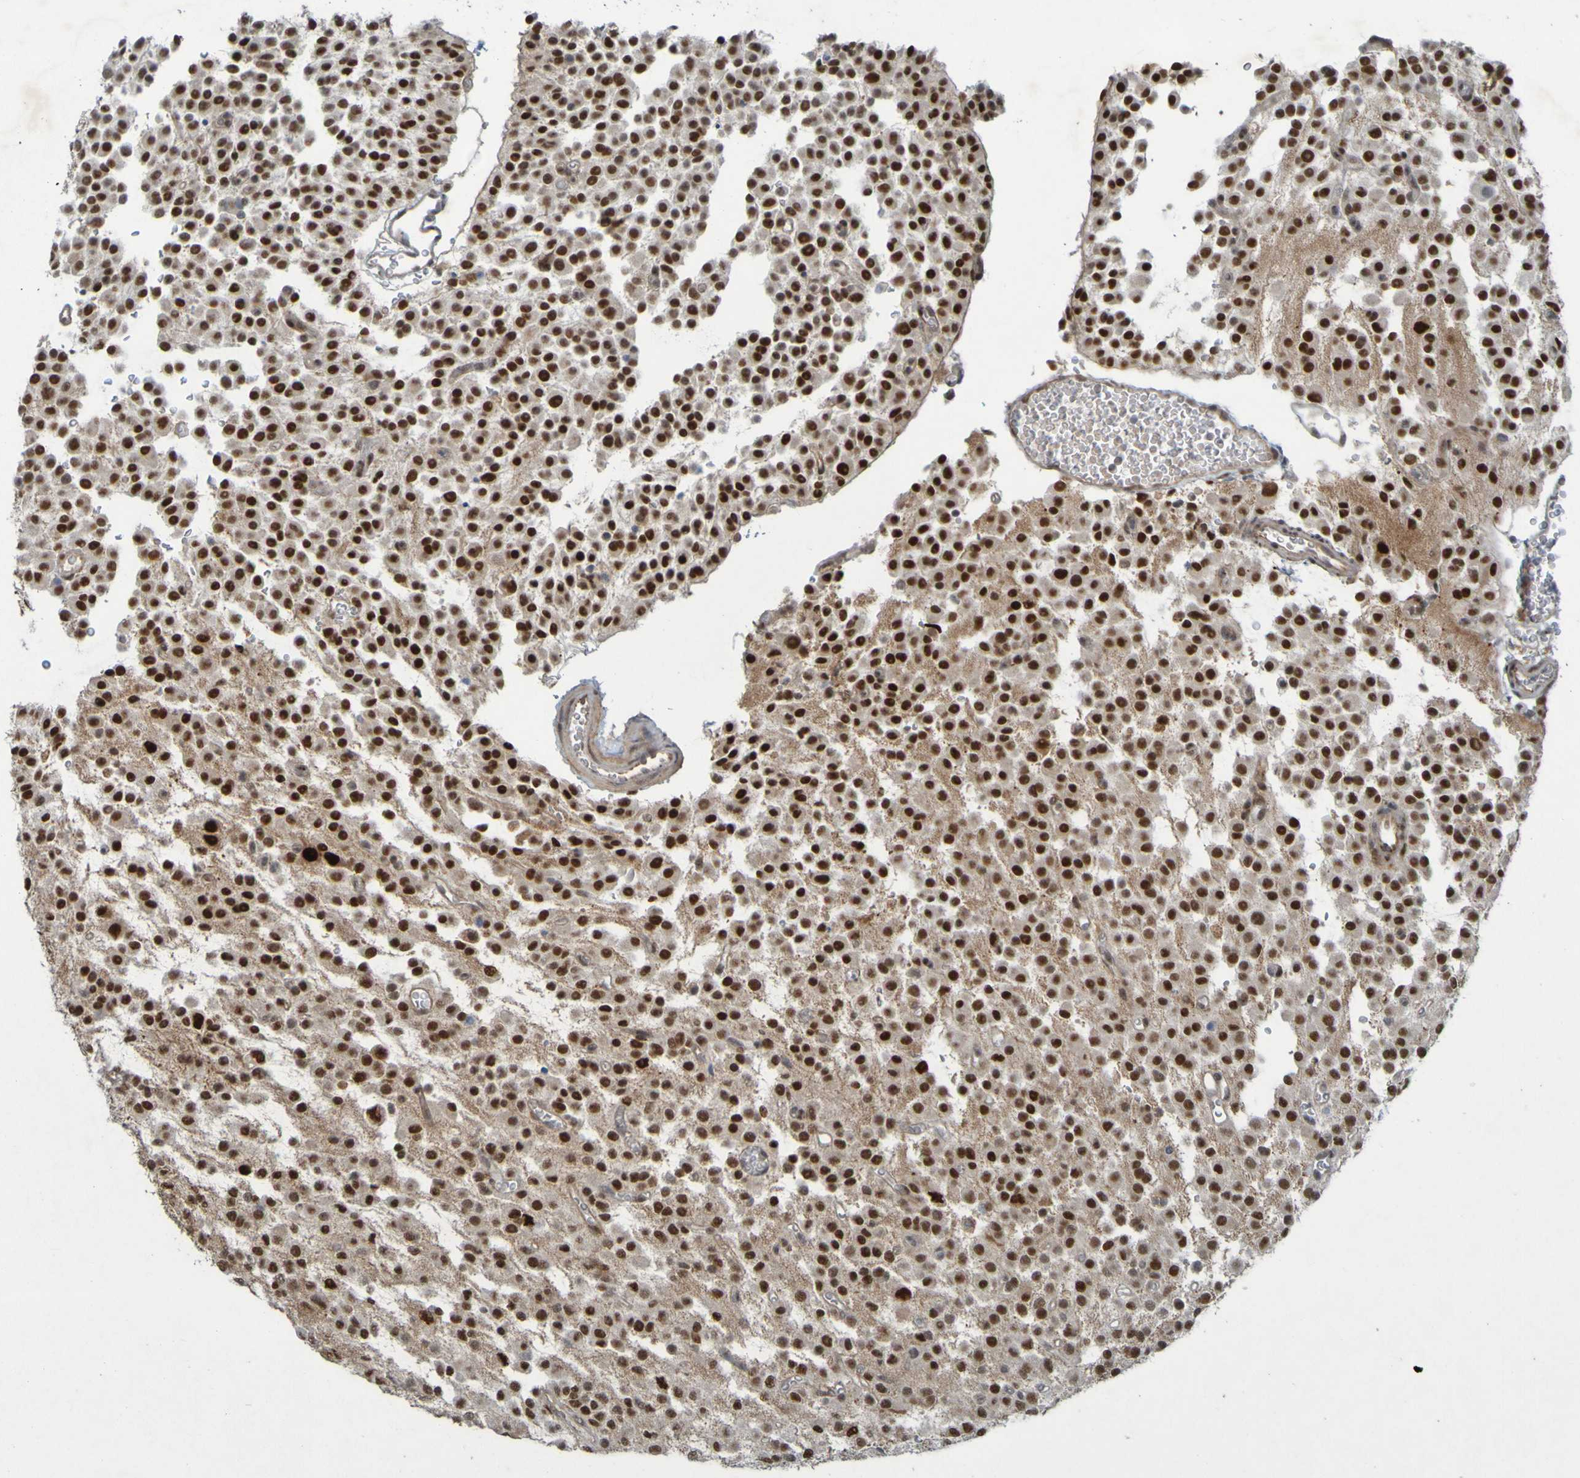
{"staining": {"intensity": "strong", "quantity": ">75%", "location": "nuclear"}, "tissue": "glioma", "cell_type": "Tumor cells", "image_type": "cancer", "snomed": [{"axis": "morphology", "description": "Glioma, malignant, Low grade"}, {"axis": "topography", "description": "Brain"}], "caption": "Glioma stained with immunohistochemistry demonstrates strong nuclear positivity in about >75% of tumor cells.", "gene": "MCPH1", "patient": {"sex": "male", "age": 38}}